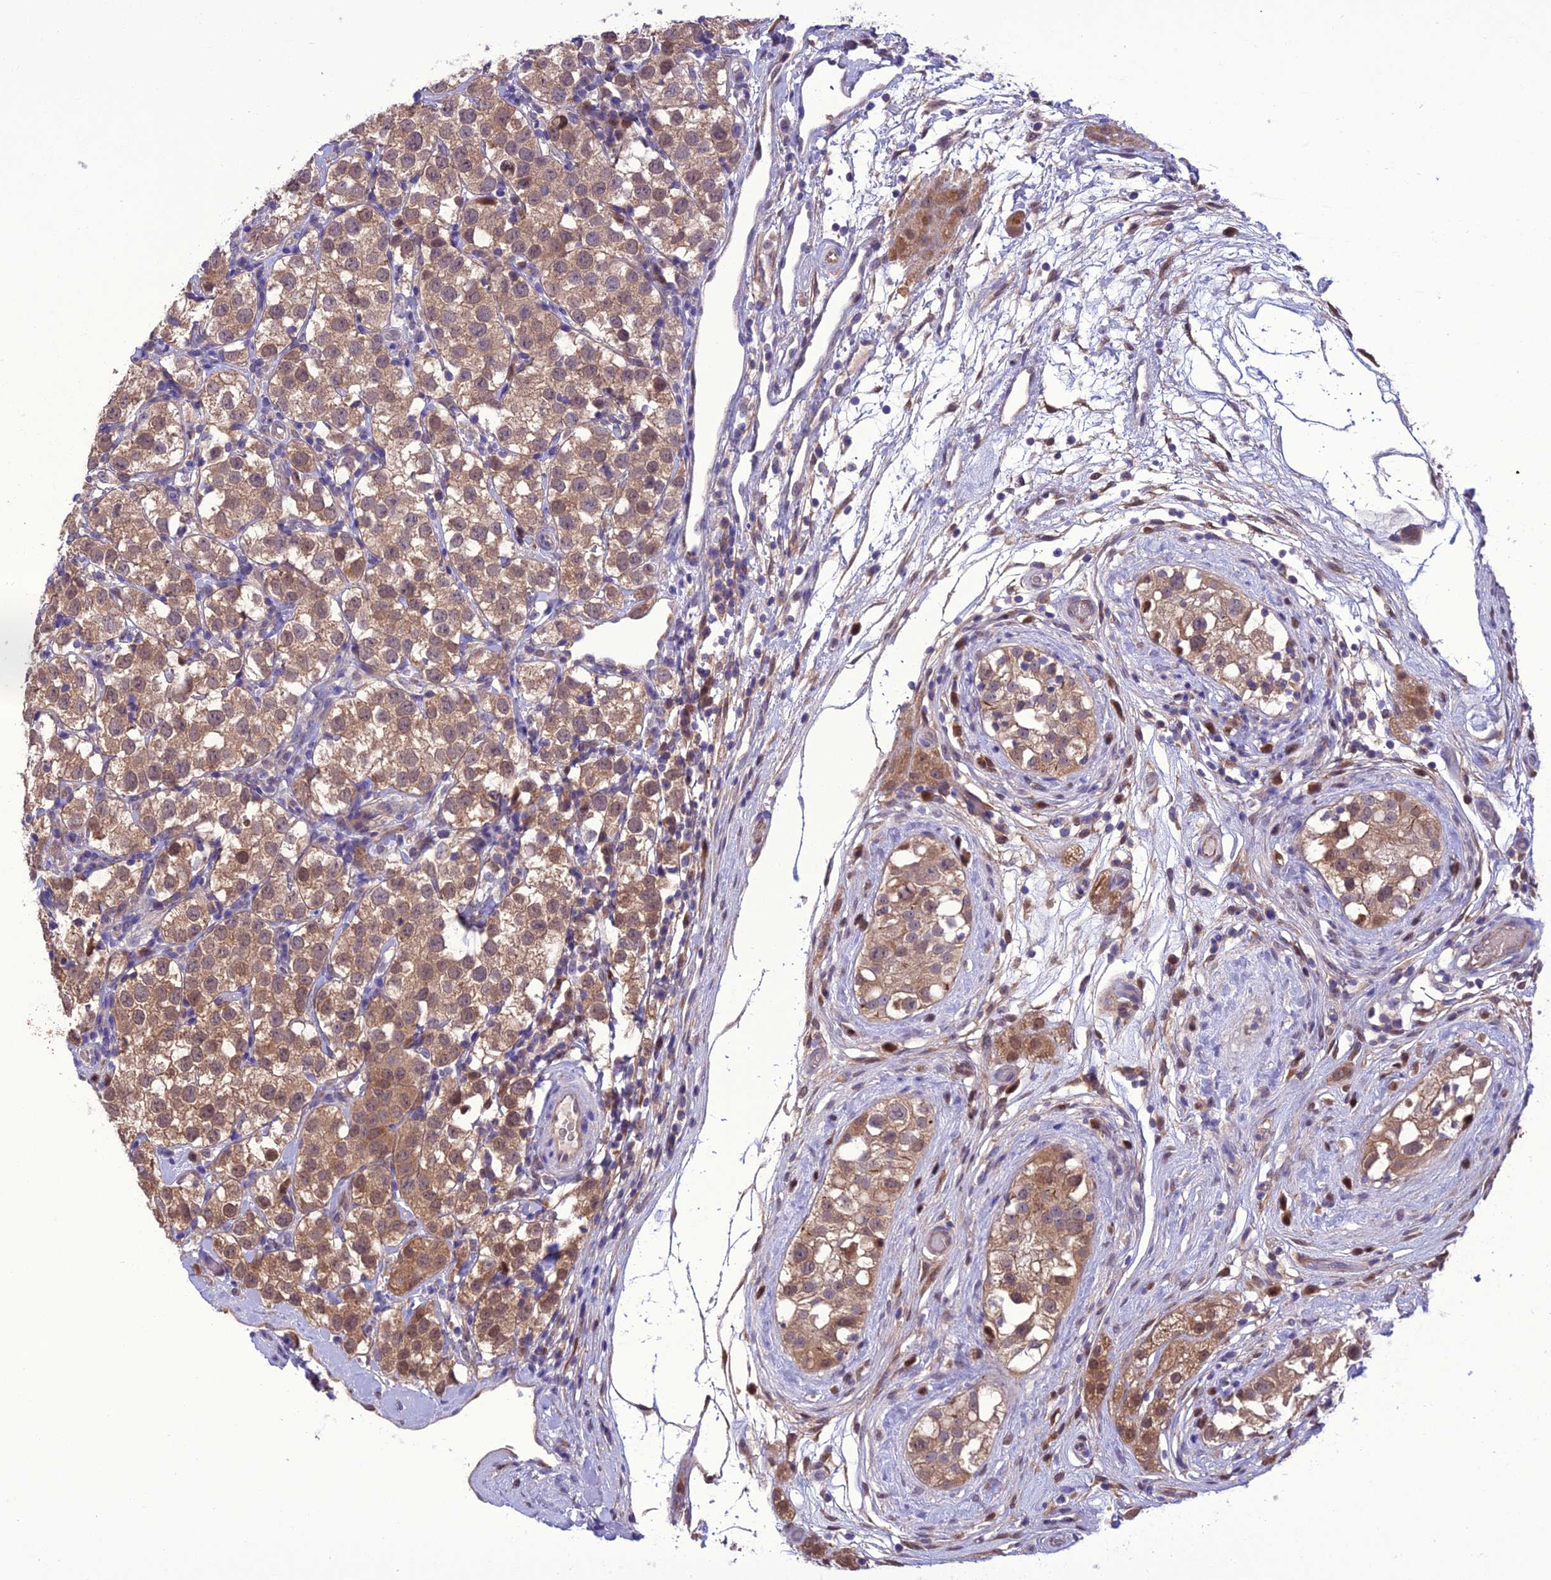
{"staining": {"intensity": "moderate", "quantity": ">75%", "location": "cytoplasmic/membranous"}, "tissue": "testis cancer", "cell_type": "Tumor cells", "image_type": "cancer", "snomed": [{"axis": "morphology", "description": "Seminoma, NOS"}, {"axis": "topography", "description": "Testis"}], "caption": "A medium amount of moderate cytoplasmic/membranous positivity is identified in about >75% of tumor cells in testis cancer tissue.", "gene": "BORCS6", "patient": {"sex": "male", "age": 34}}